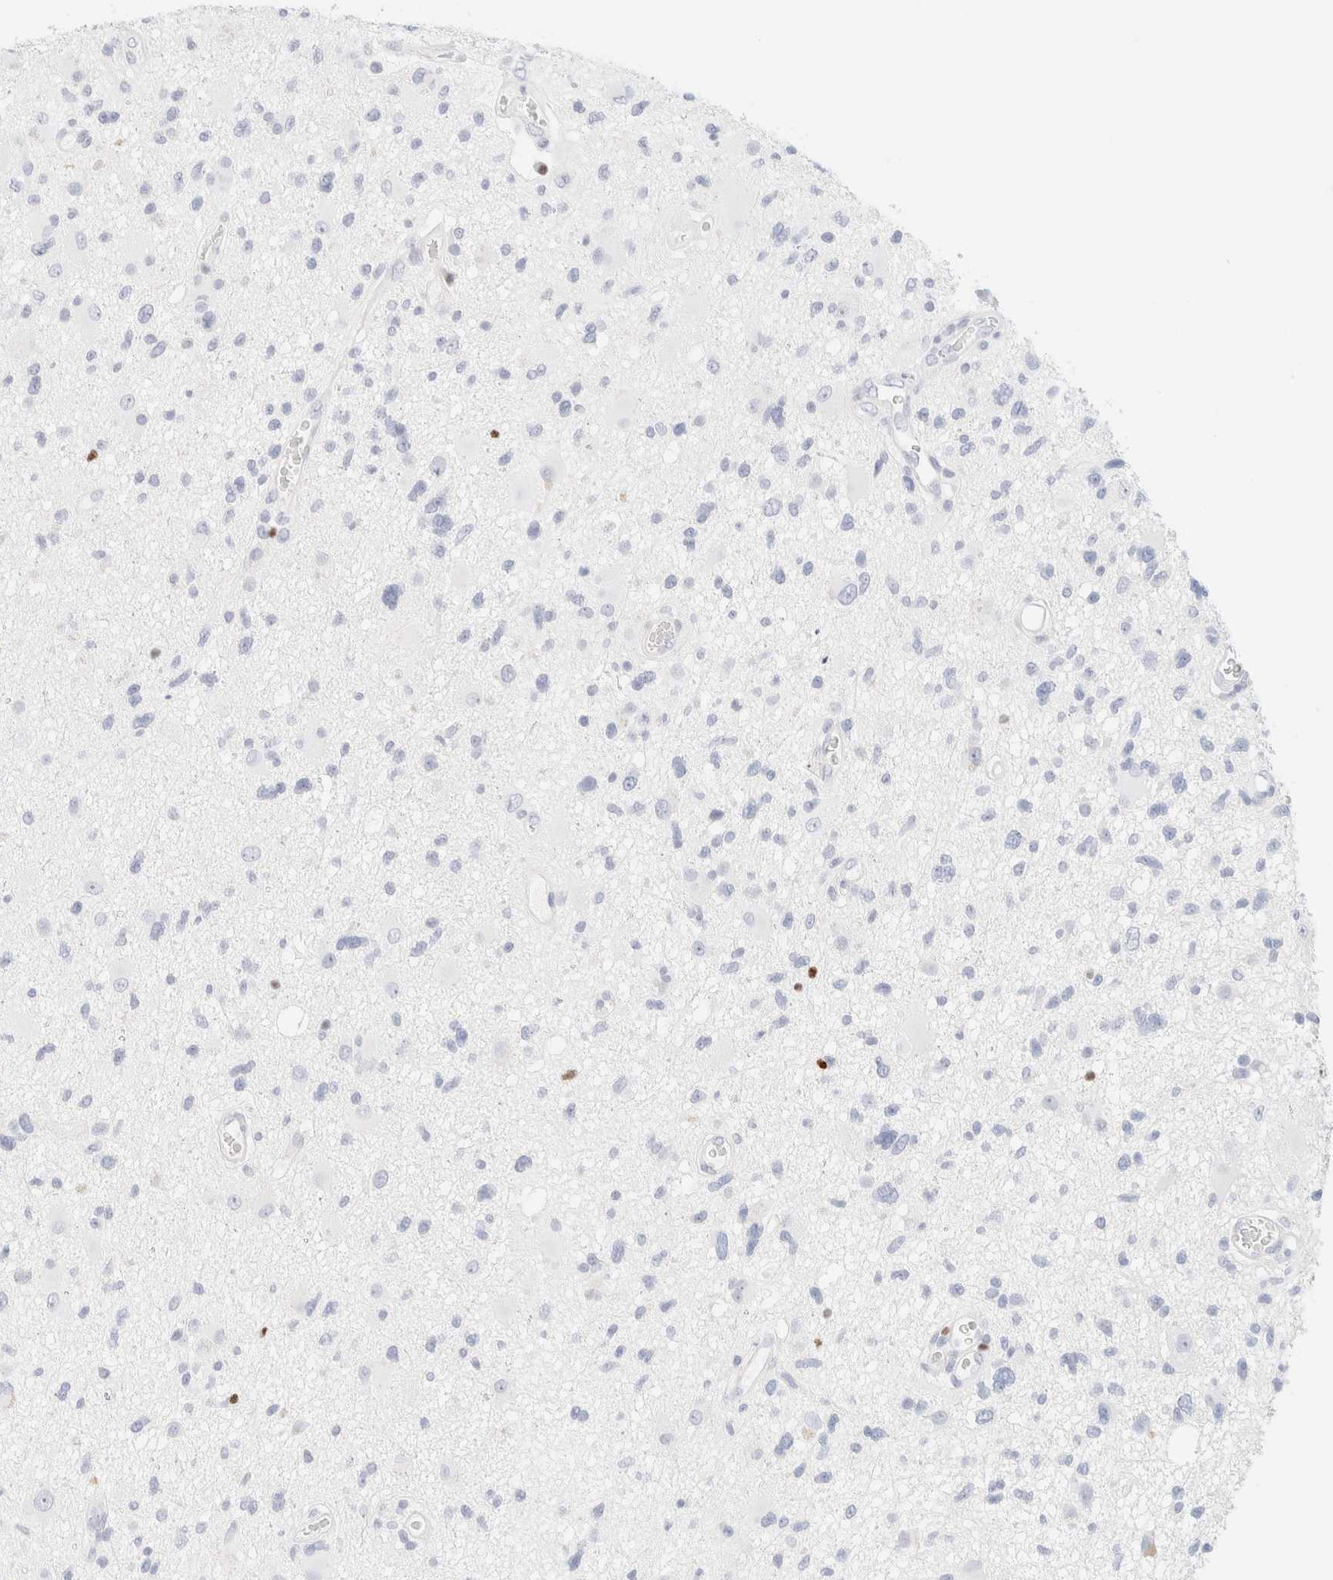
{"staining": {"intensity": "negative", "quantity": "none", "location": "none"}, "tissue": "glioma", "cell_type": "Tumor cells", "image_type": "cancer", "snomed": [{"axis": "morphology", "description": "Glioma, malignant, High grade"}, {"axis": "topography", "description": "Brain"}], "caption": "The photomicrograph displays no staining of tumor cells in glioma. (Immunohistochemistry (ihc), brightfield microscopy, high magnification).", "gene": "IKZF3", "patient": {"sex": "male", "age": 33}}